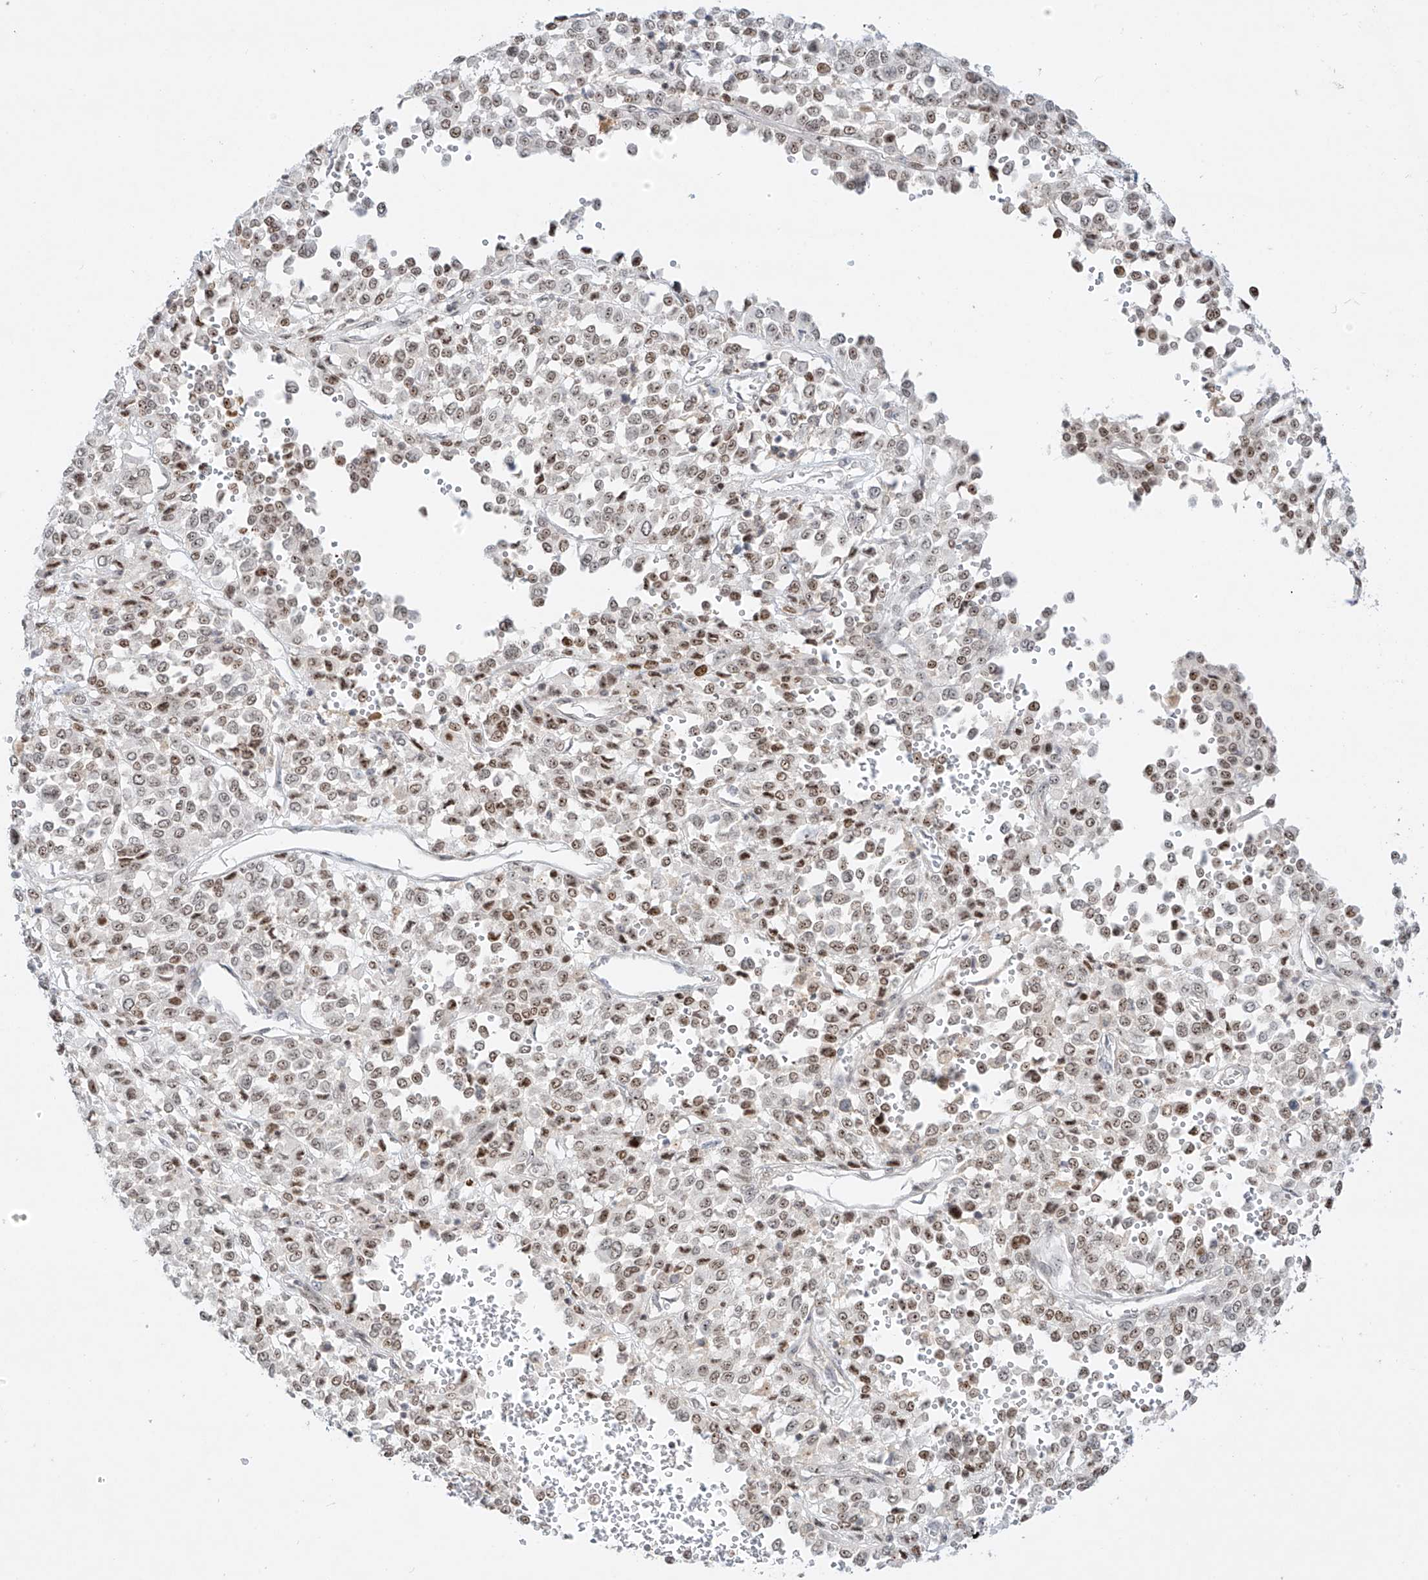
{"staining": {"intensity": "weak", "quantity": "<25%", "location": "nuclear"}, "tissue": "melanoma", "cell_type": "Tumor cells", "image_type": "cancer", "snomed": [{"axis": "morphology", "description": "Malignant melanoma, Metastatic site"}, {"axis": "topography", "description": "Pancreas"}], "caption": "Tumor cells are negative for brown protein staining in malignant melanoma (metastatic site). (Stains: DAB immunohistochemistry with hematoxylin counter stain, Microscopy: brightfield microscopy at high magnification).", "gene": "ZNF512", "patient": {"sex": "female", "age": 30}}